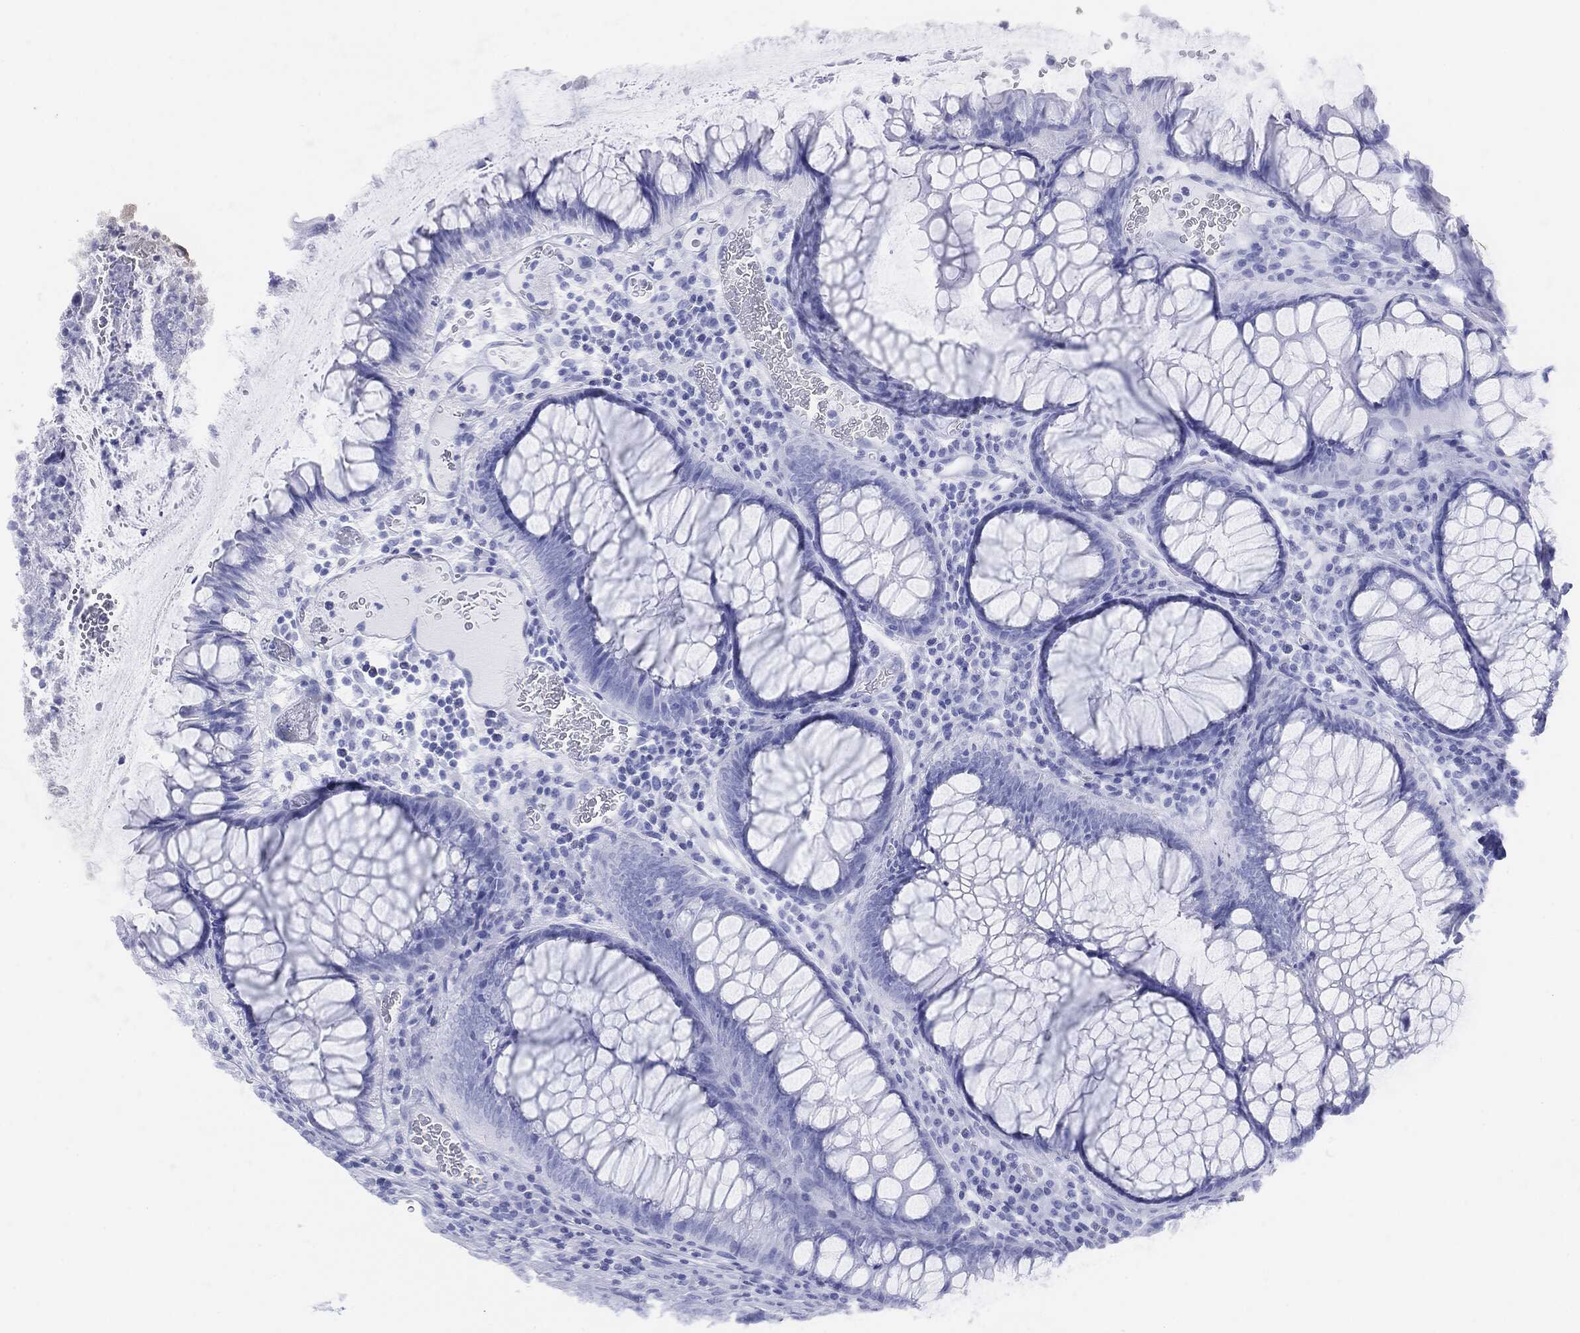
{"staining": {"intensity": "negative", "quantity": "none", "location": "none"}, "tissue": "colorectal cancer", "cell_type": "Tumor cells", "image_type": "cancer", "snomed": [{"axis": "morphology", "description": "Adenocarcinoma, NOS"}, {"axis": "topography", "description": "Colon"}], "caption": "Immunohistochemistry (IHC) image of human colorectal cancer stained for a protein (brown), which demonstrates no staining in tumor cells.", "gene": "CGB1", "patient": {"sex": "female", "age": 67}}